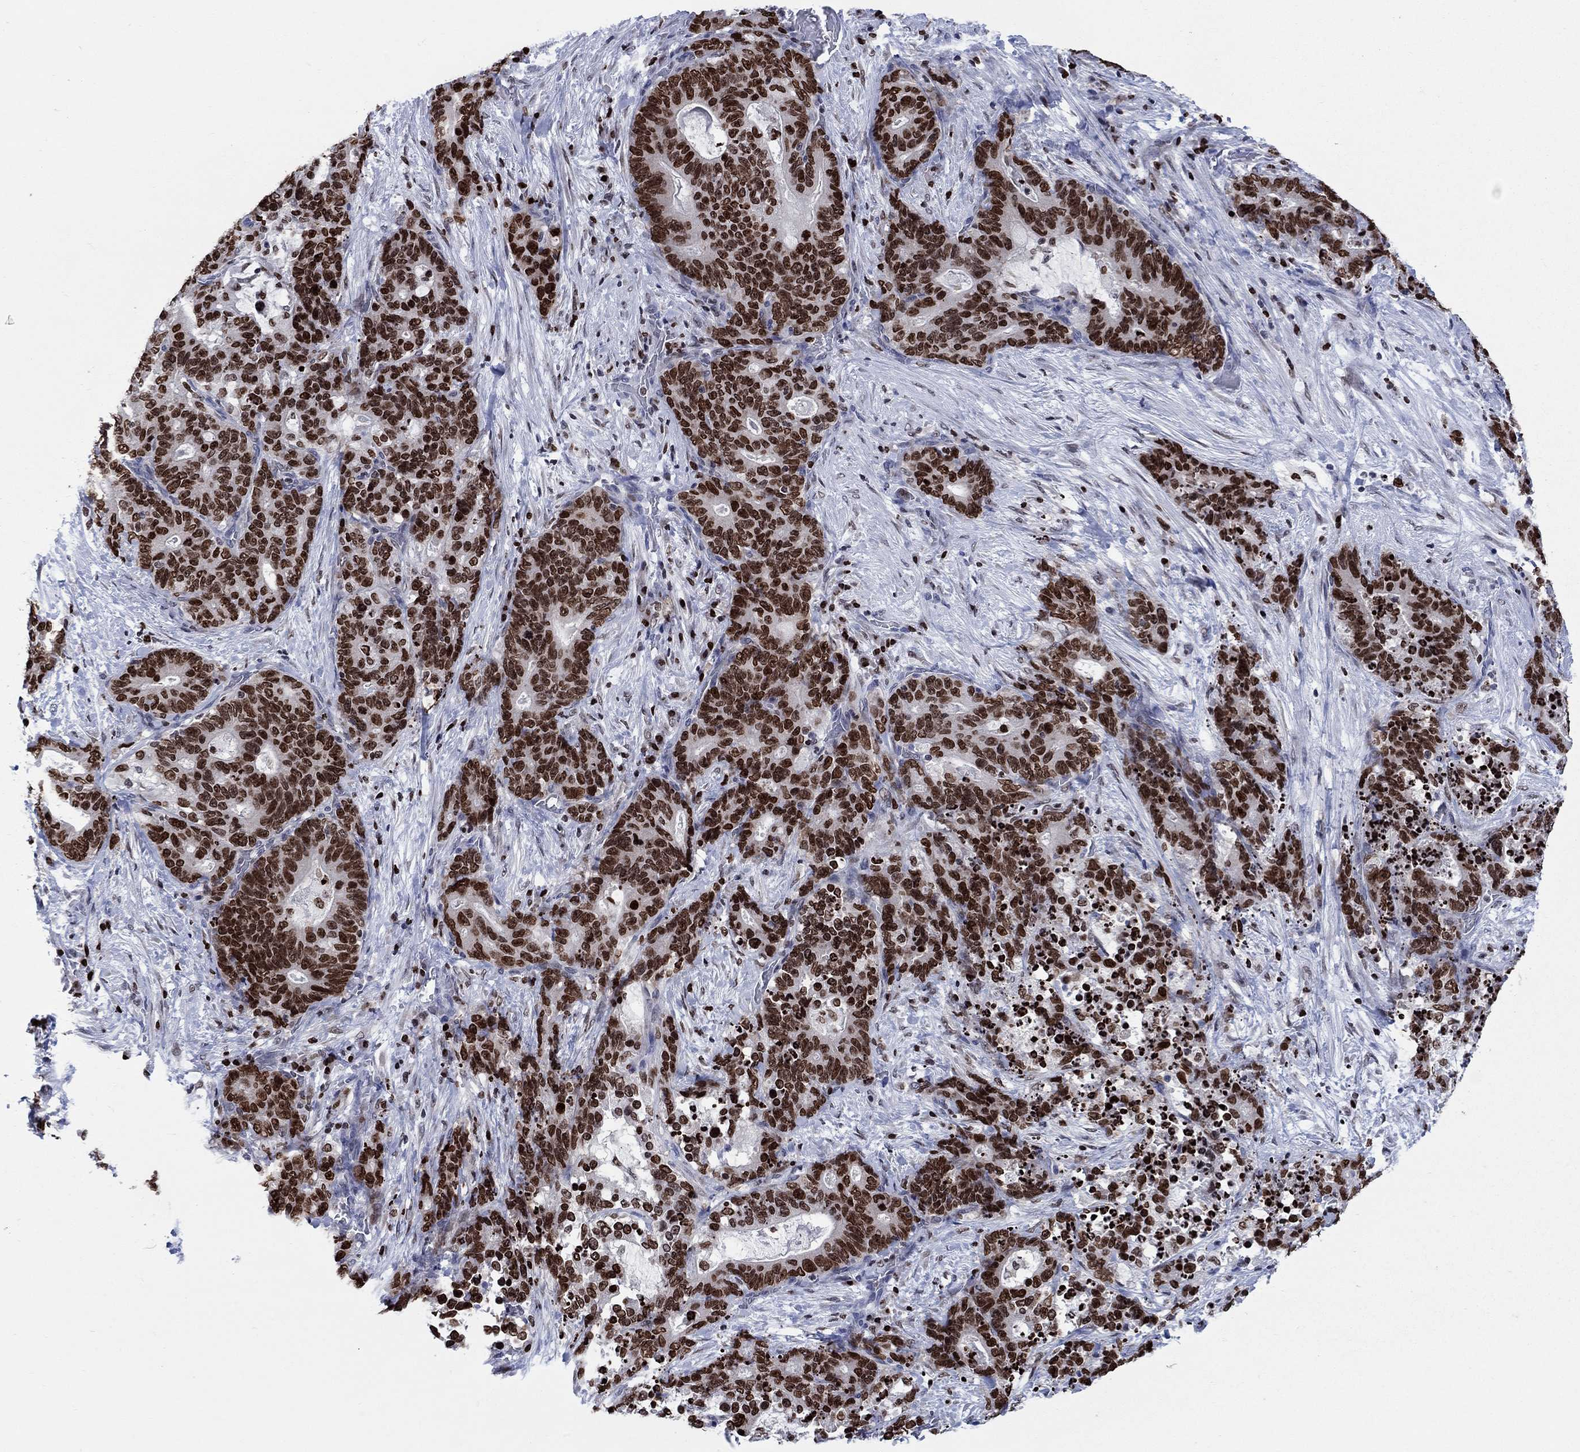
{"staining": {"intensity": "strong", "quantity": ">75%", "location": "nuclear"}, "tissue": "stomach cancer", "cell_type": "Tumor cells", "image_type": "cancer", "snomed": [{"axis": "morphology", "description": "Normal tissue, NOS"}, {"axis": "morphology", "description": "Adenocarcinoma, NOS"}, {"axis": "topography", "description": "Stomach"}], "caption": "Protein staining by immunohistochemistry displays strong nuclear staining in about >75% of tumor cells in stomach cancer (adenocarcinoma). Using DAB (3,3'-diaminobenzidine) (brown) and hematoxylin (blue) stains, captured at high magnification using brightfield microscopy.", "gene": "HMGA1", "patient": {"sex": "female", "age": 64}}